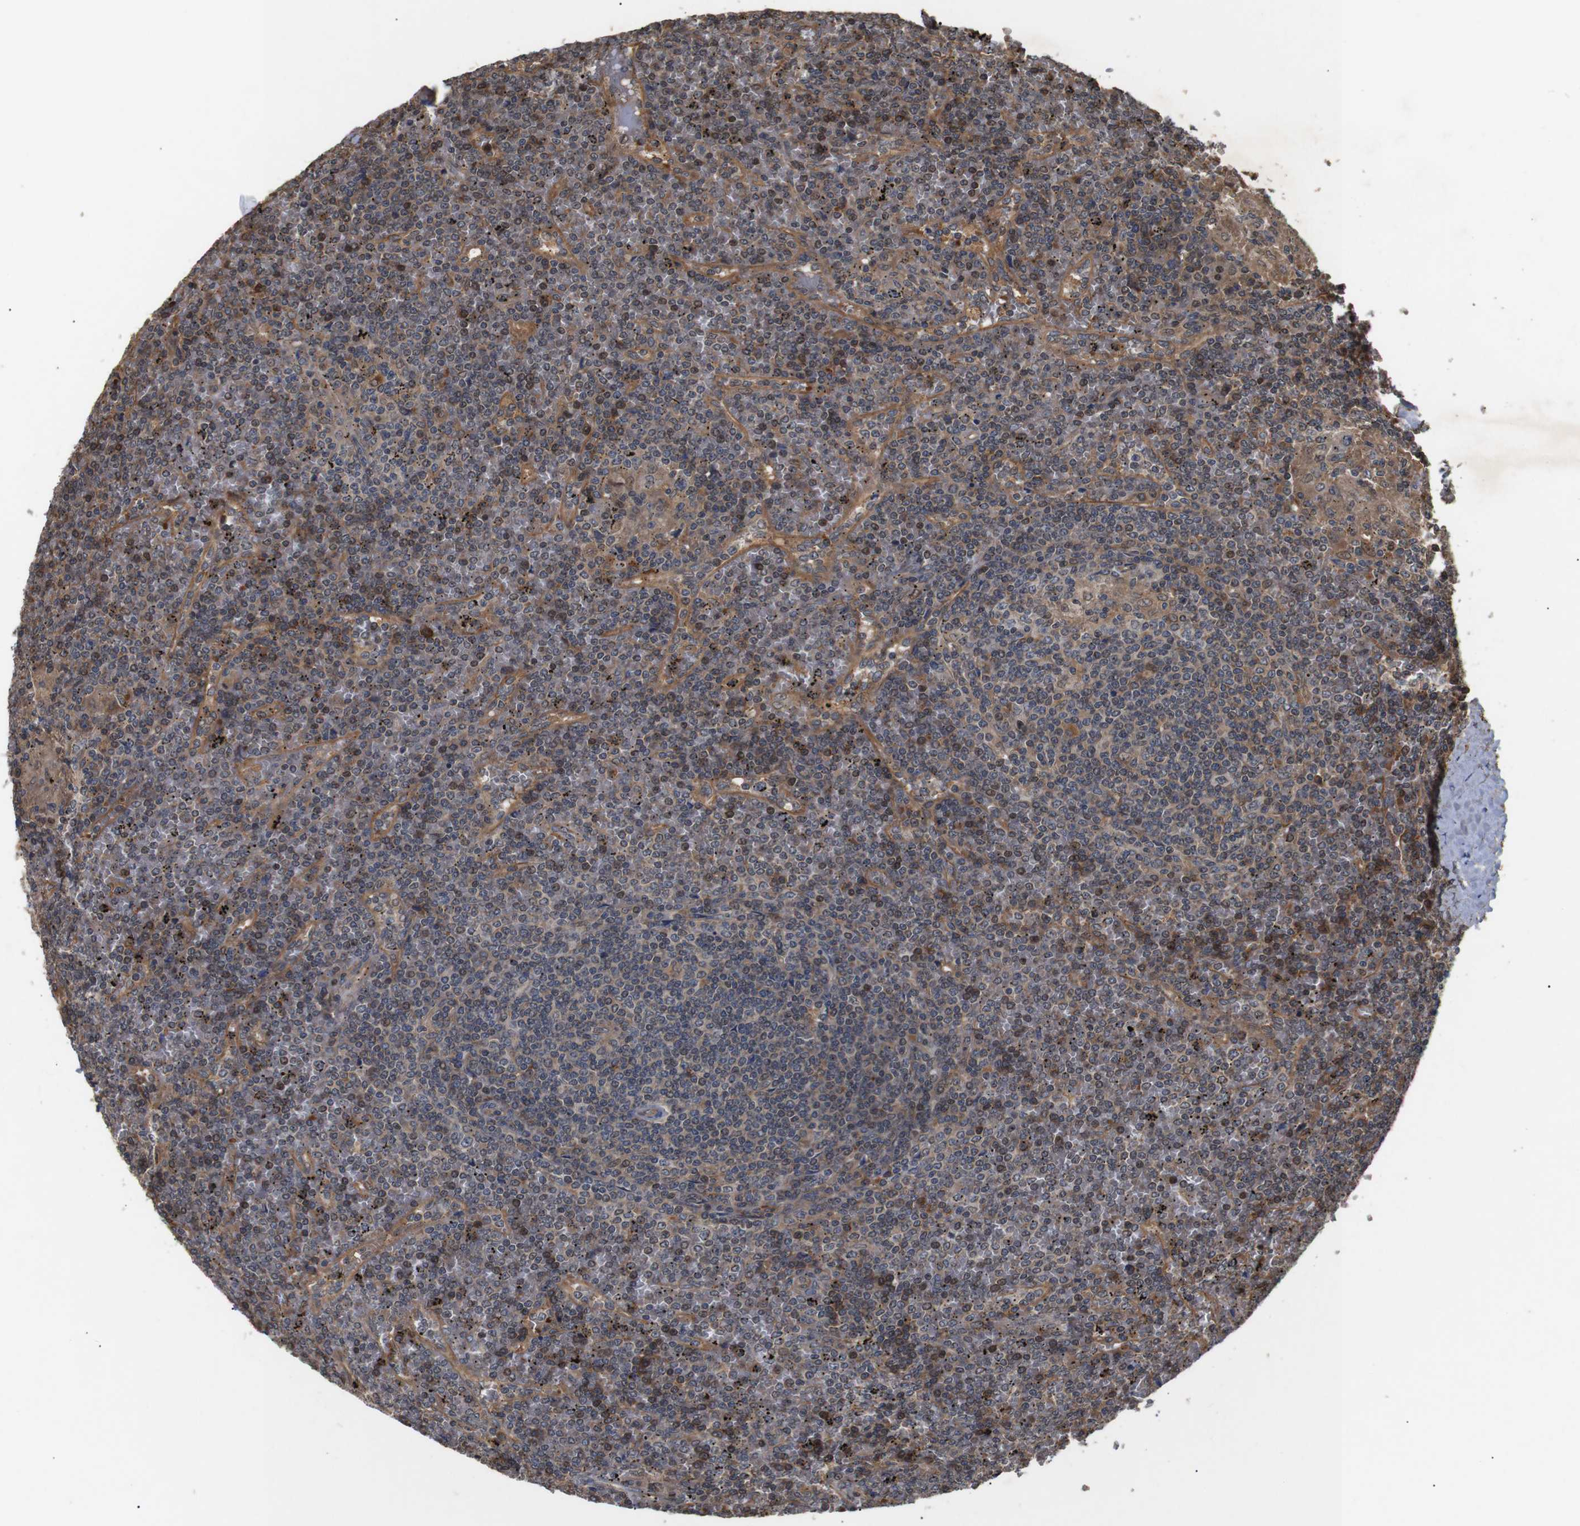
{"staining": {"intensity": "weak", "quantity": "25%-75%", "location": "cytoplasmic/membranous,nuclear"}, "tissue": "lymphoma", "cell_type": "Tumor cells", "image_type": "cancer", "snomed": [{"axis": "morphology", "description": "Malignant lymphoma, non-Hodgkin's type, Low grade"}, {"axis": "topography", "description": "Spleen"}], "caption": "Protein expression analysis of malignant lymphoma, non-Hodgkin's type (low-grade) displays weak cytoplasmic/membranous and nuclear staining in approximately 25%-75% of tumor cells.", "gene": "DDR1", "patient": {"sex": "female", "age": 19}}